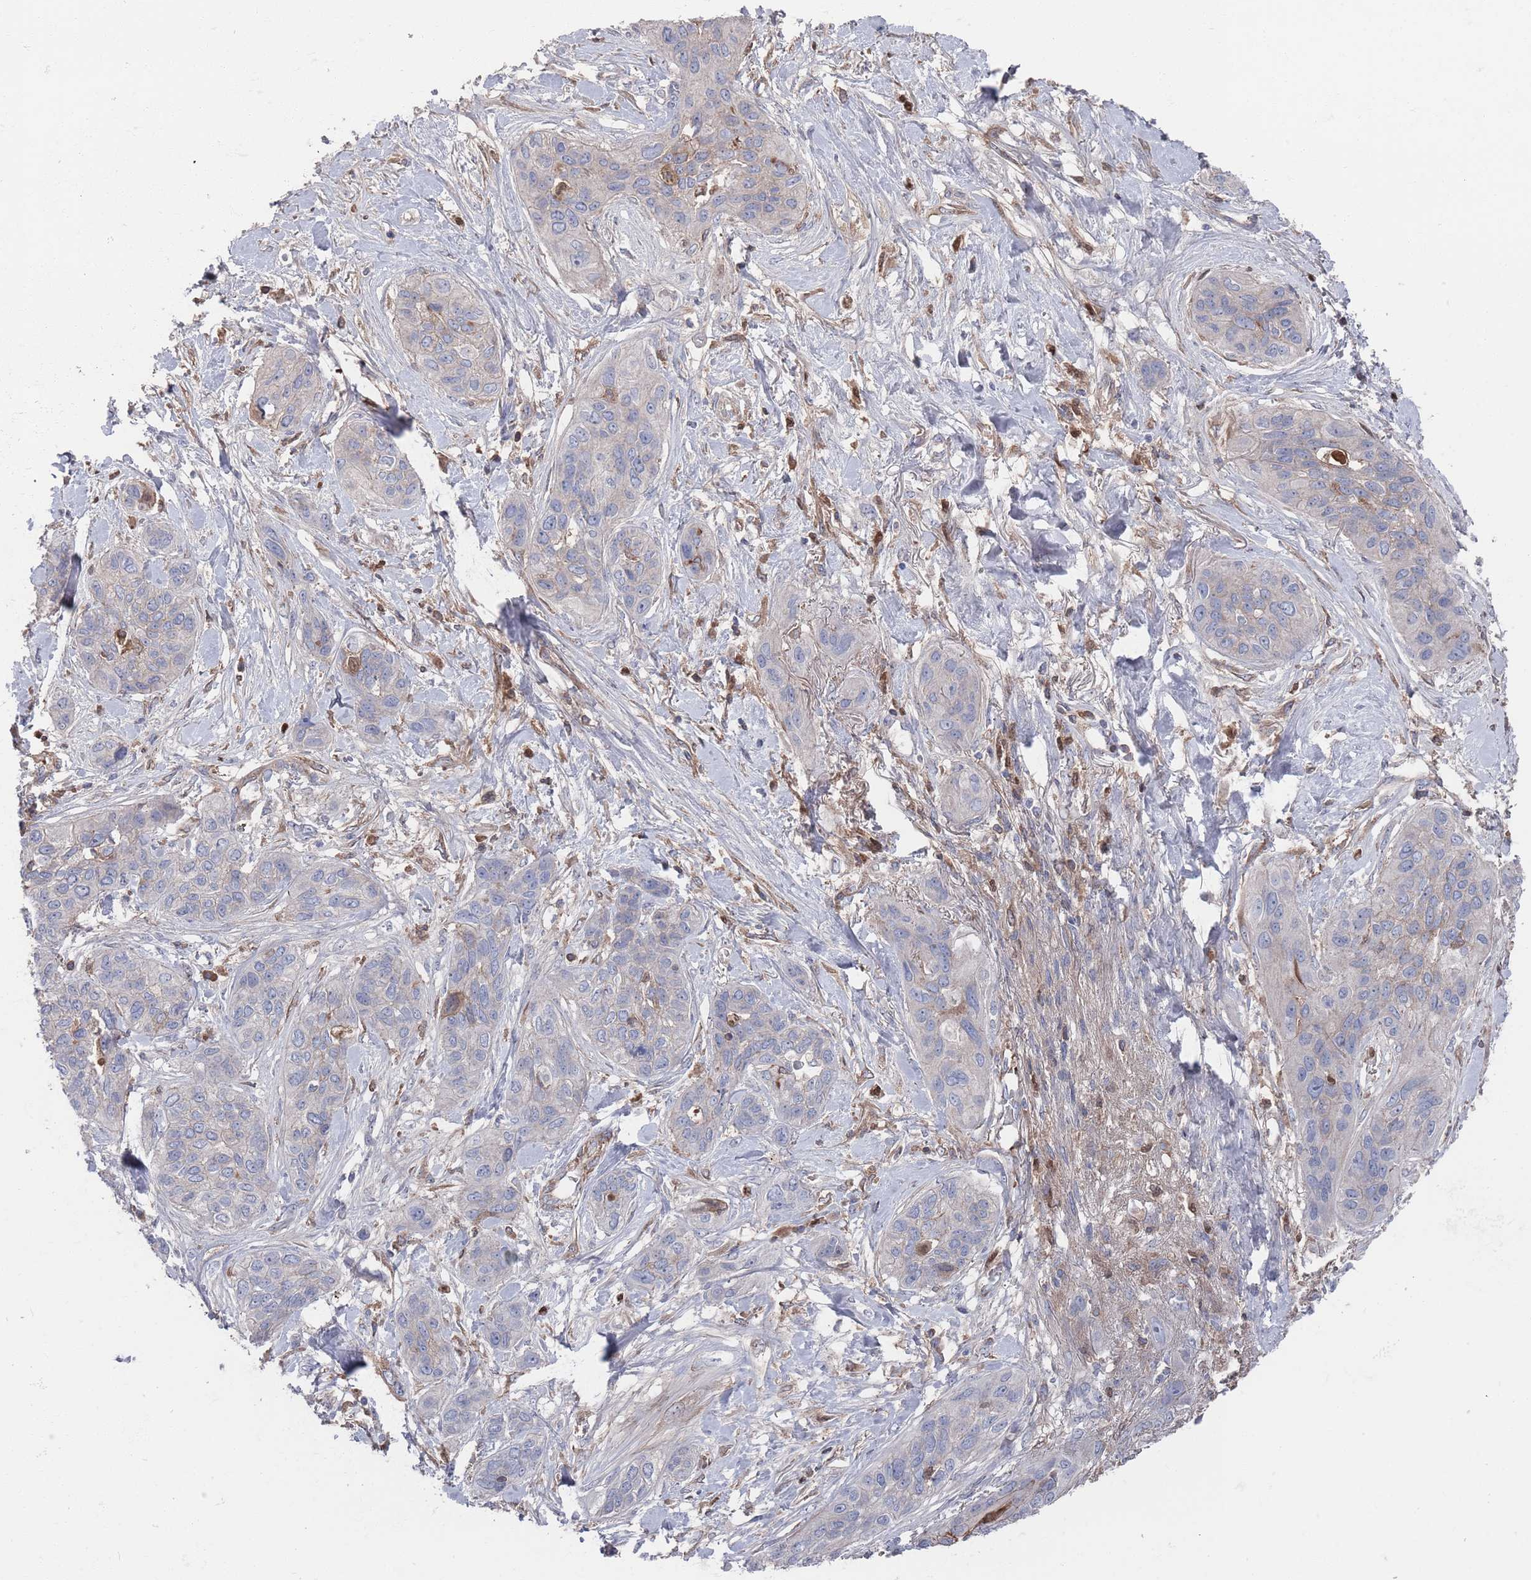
{"staining": {"intensity": "negative", "quantity": "none", "location": "none"}, "tissue": "lung cancer", "cell_type": "Tumor cells", "image_type": "cancer", "snomed": [{"axis": "morphology", "description": "Squamous cell carcinoma, NOS"}, {"axis": "topography", "description": "Lung"}], "caption": "Squamous cell carcinoma (lung) was stained to show a protein in brown. There is no significant positivity in tumor cells.", "gene": "PLEKHA4", "patient": {"sex": "female", "age": 70}}